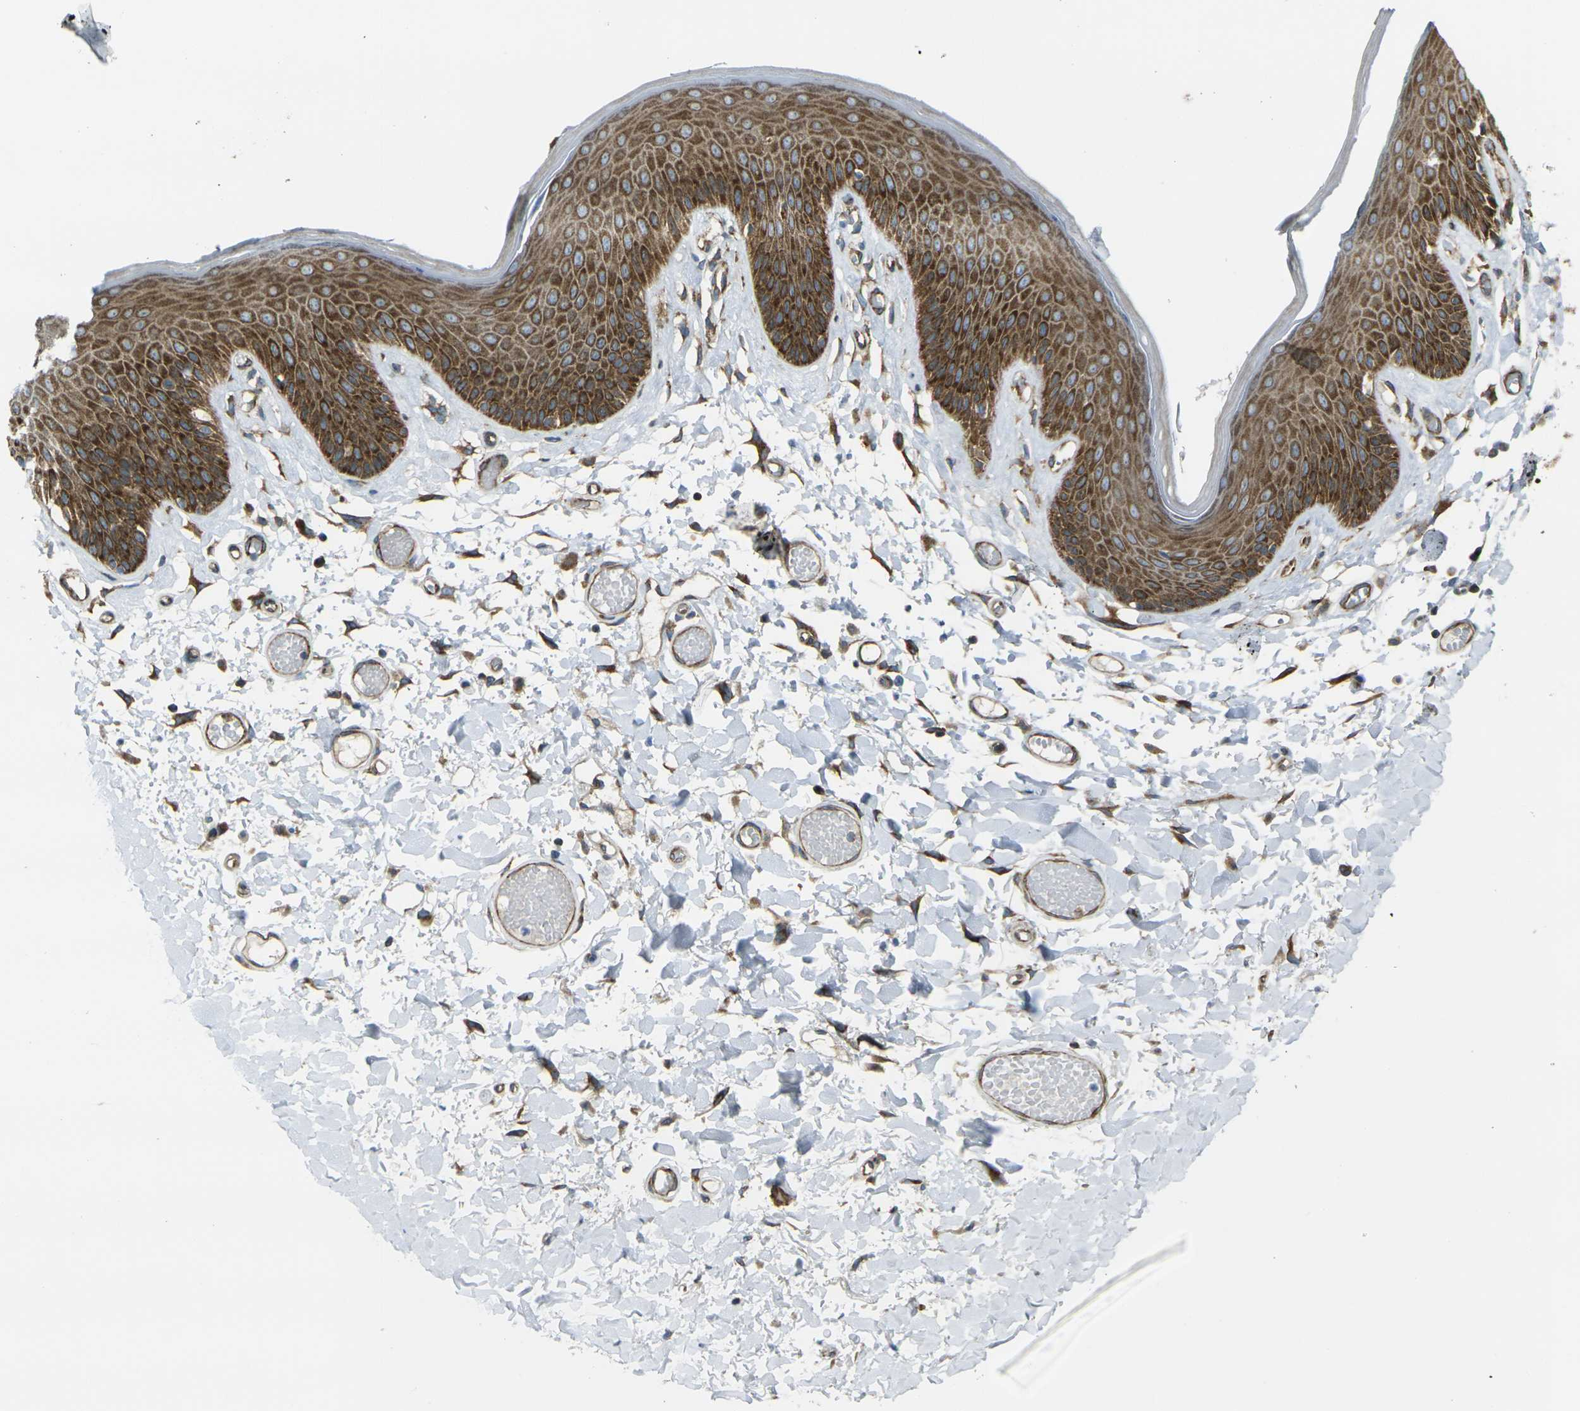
{"staining": {"intensity": "strong", "quantity": ">75%", "location": "cytoplasmic/membranous"}, "tissue": "skin", "cell_type": "Epidermal cells", "image_type": "normal", "snomed": [{"axis": "morphology", "description": "Normal tissue, NOS"}, {"axis": "topography", "description": "Vulva"}], "caption": "An image of skin stained for a protein exhibits strong cytoplasmic/membranous brown staining in epidermal cells. (Stains: DAB in brown, nuclei in blue, Microscopy: brightfield microscopy at high magnification).", "gene": "CELSR2", "patient": {"sex": "female", "age": 73}}